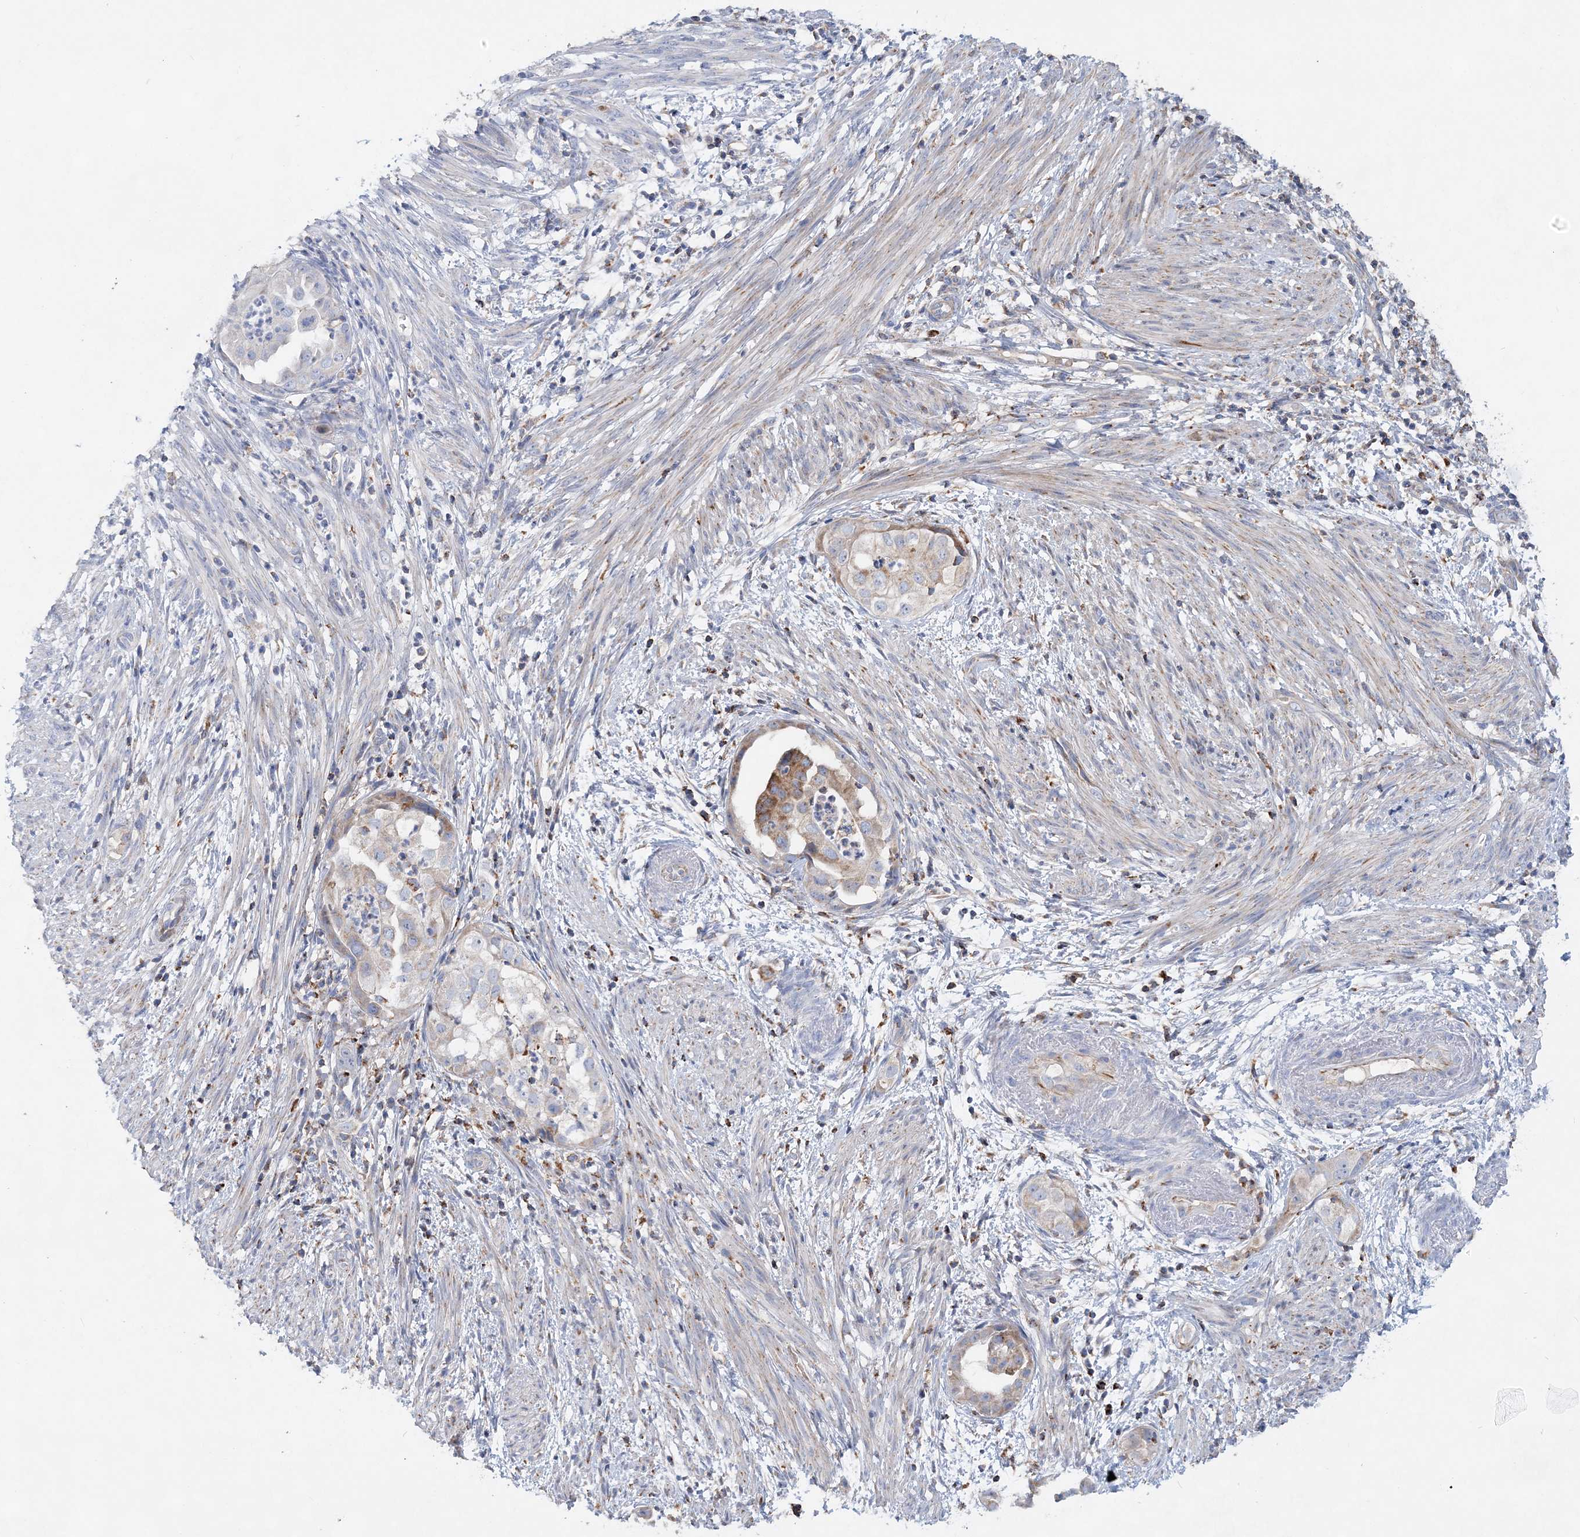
{"staining": {"intensity": "moderate", "quantity": "<25%", "location": "cytoplasmic/membranous"}, "tissue": "endometrial cancer", "cell_type": "Tumor cells", "image_type": "cancer", "snomed": [{"axis": "morphology", "description": "Adenocarcinoma, NOS"}, {"axis": "topography", "description": "Endometrium"}], "caption": "Immunohistochemistry (IHC) image of neoplastic tissue: human endometrial cancer (adenocarcinoma) stained using IHC displays low levels of moderate protein expression localized specifically in the cytoplasmic/membranous of tumor cells, appearing as a cytoplasmic/membranous brown color.", "gene": "TRAPPC13", "patient": {"sex": "female", "age": 85}}